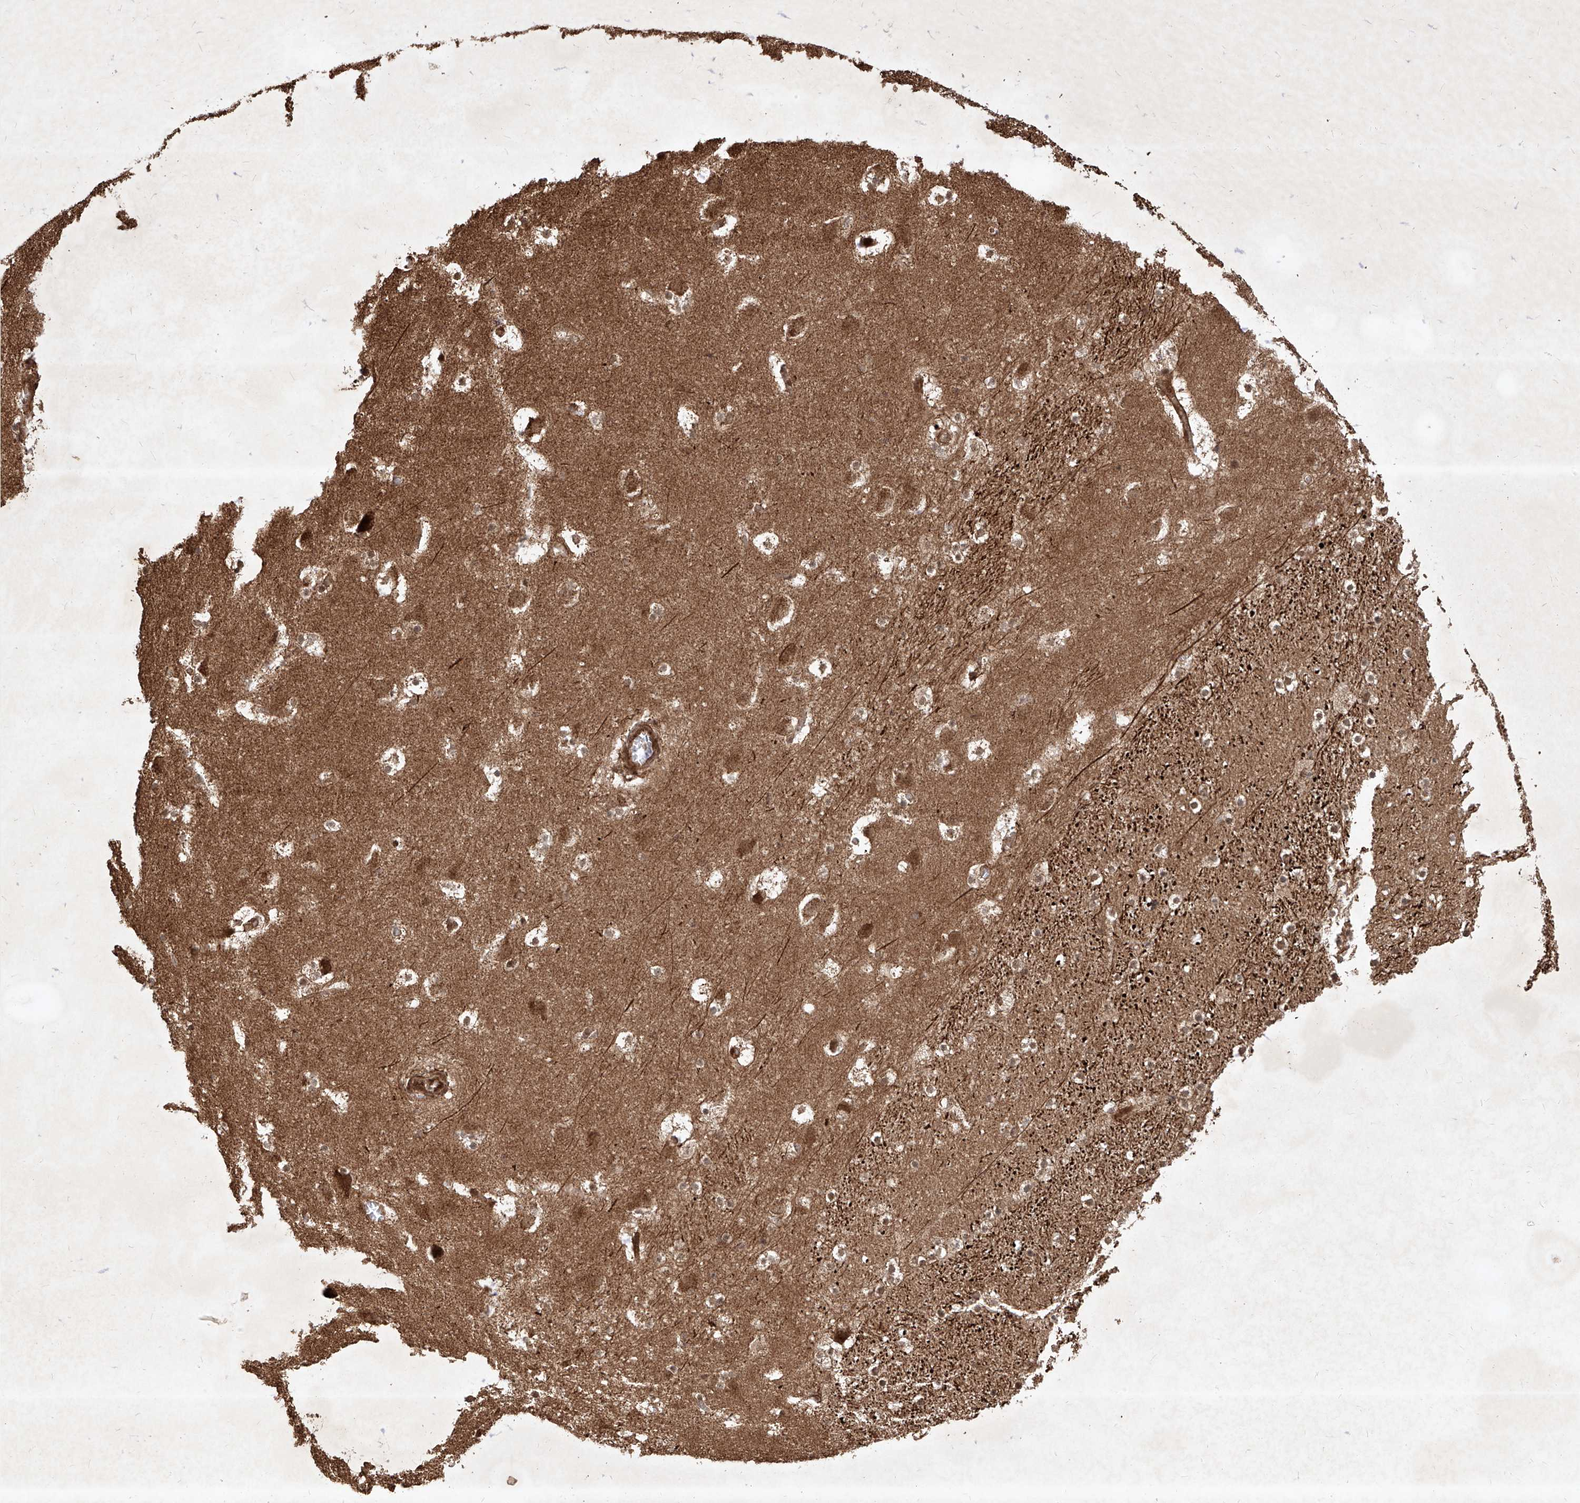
{"staining": {"intensity": "moderate", "quantity": "25%-75%", "location": "cytoplasmic/membranous"}, "tissue": "caudate", "cell_type": "Glial cells", "image_type": "normal", "snomed": [{"axis": "morphology", "description": "Normal tissue, NOS"}, {"axis": "topography", "description": "Lateral ventricle wall"}], "caption": "Protein expression analysis of normal human caudate reveals moderate cytoplasmic/membranous staining in about 25%-75% of glial cells.", "gene": "MAGED2", "patient": {"sex": "male", "age": 45}}